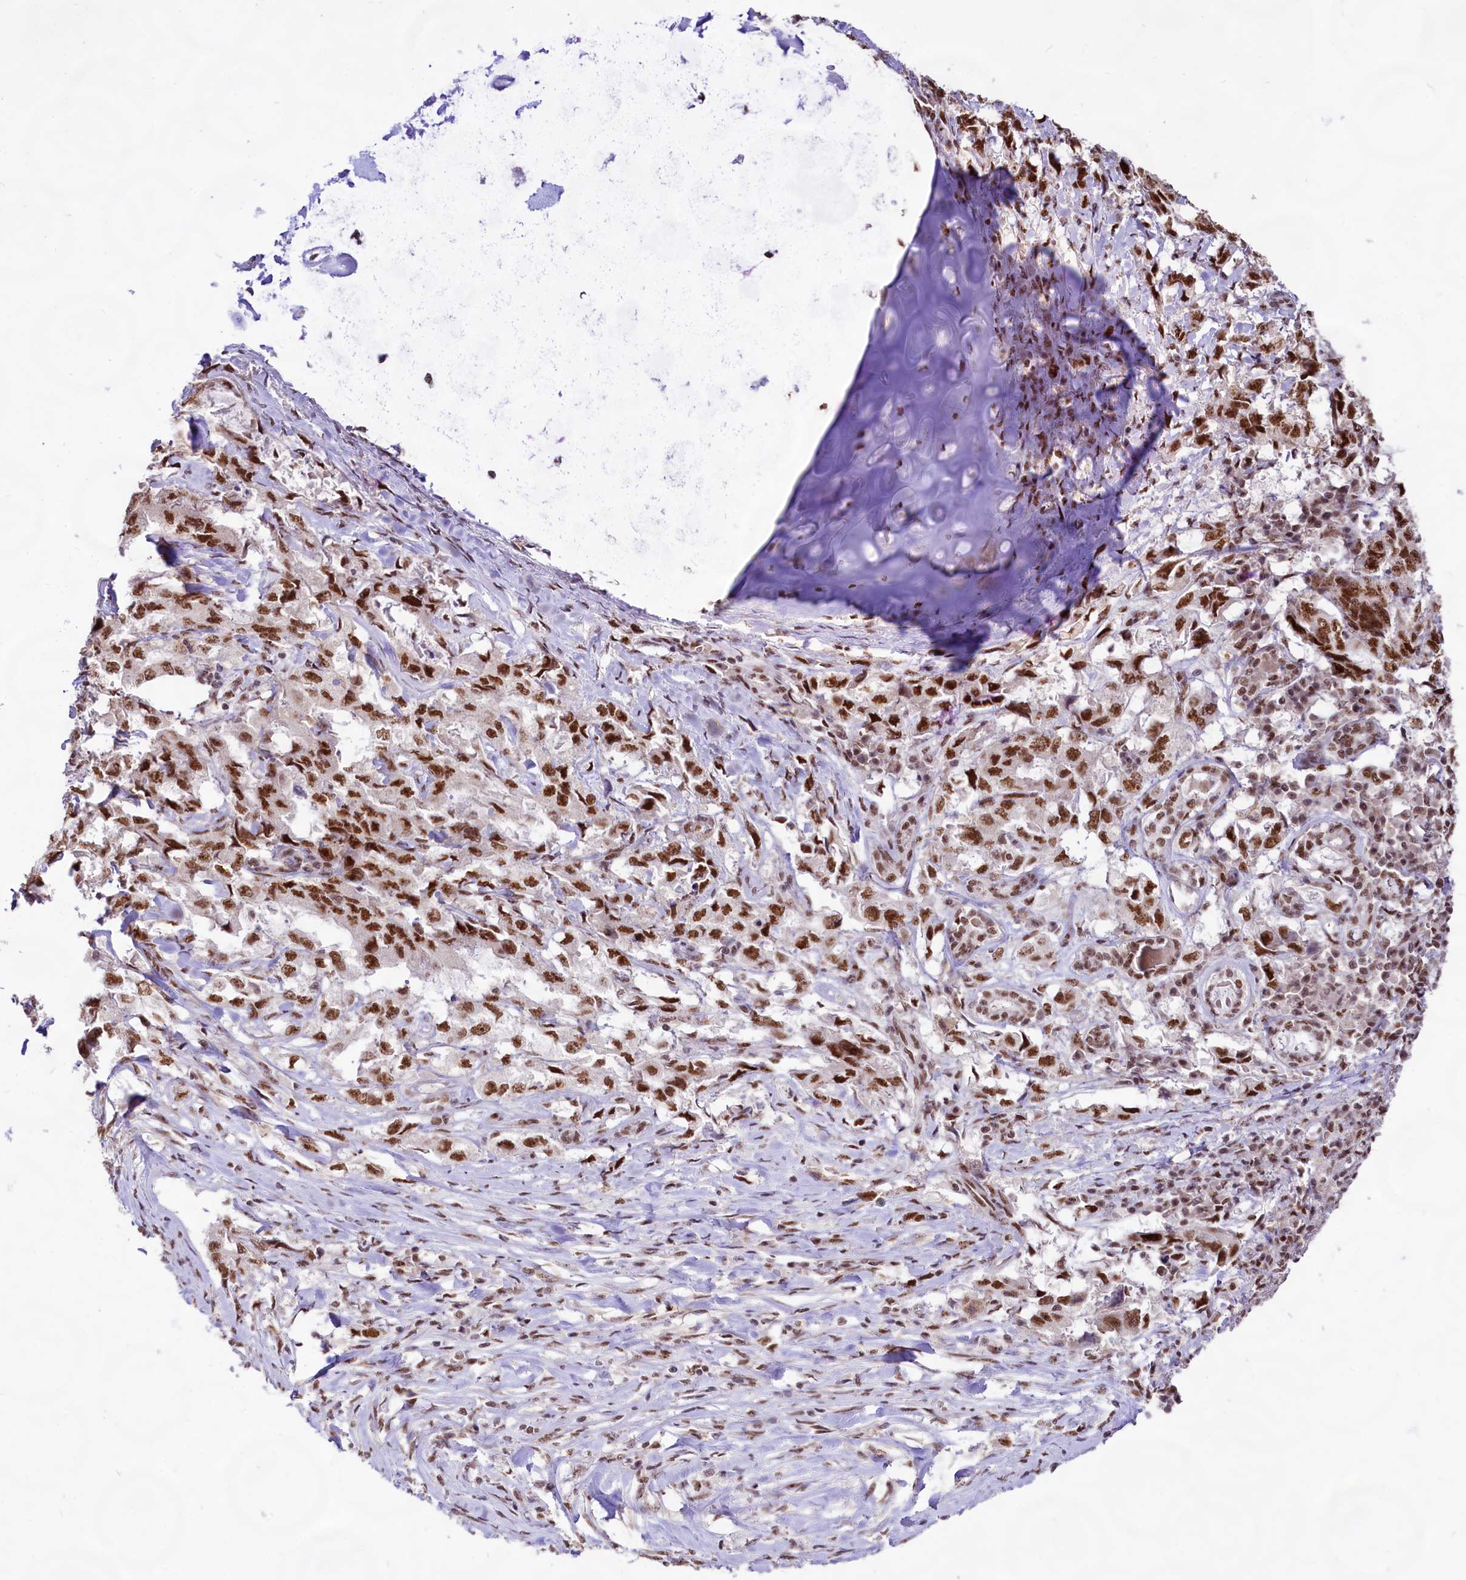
{"staining": {"intensity": "strong", "quantity": ">75%", "location": "nuclear"}, "tissue": "lung cancer", "cell_type": "Tumor cells", "image_type": "cancer", "snomed": [{"axis": "morphology", "description": "Adenocarcinoma, NOS"}, {"axis": "topography", "description": "Lung"}], "caption": "Immunohistochemistry (DAB (3,3'-diaminobenzidine)) staining of human lung cancer (adenocarcinoma) demonstrates strong nuclear protein staining in about >75% of tumor cells. The staining is performed using DAB (3,3'-diaminobenzidine) brown chromogen to label protein expression. The nuclei are counter-stained blue using hematoxylin.", "gene": "HIRA", "patient": {"sex": "female", "age": 51}}